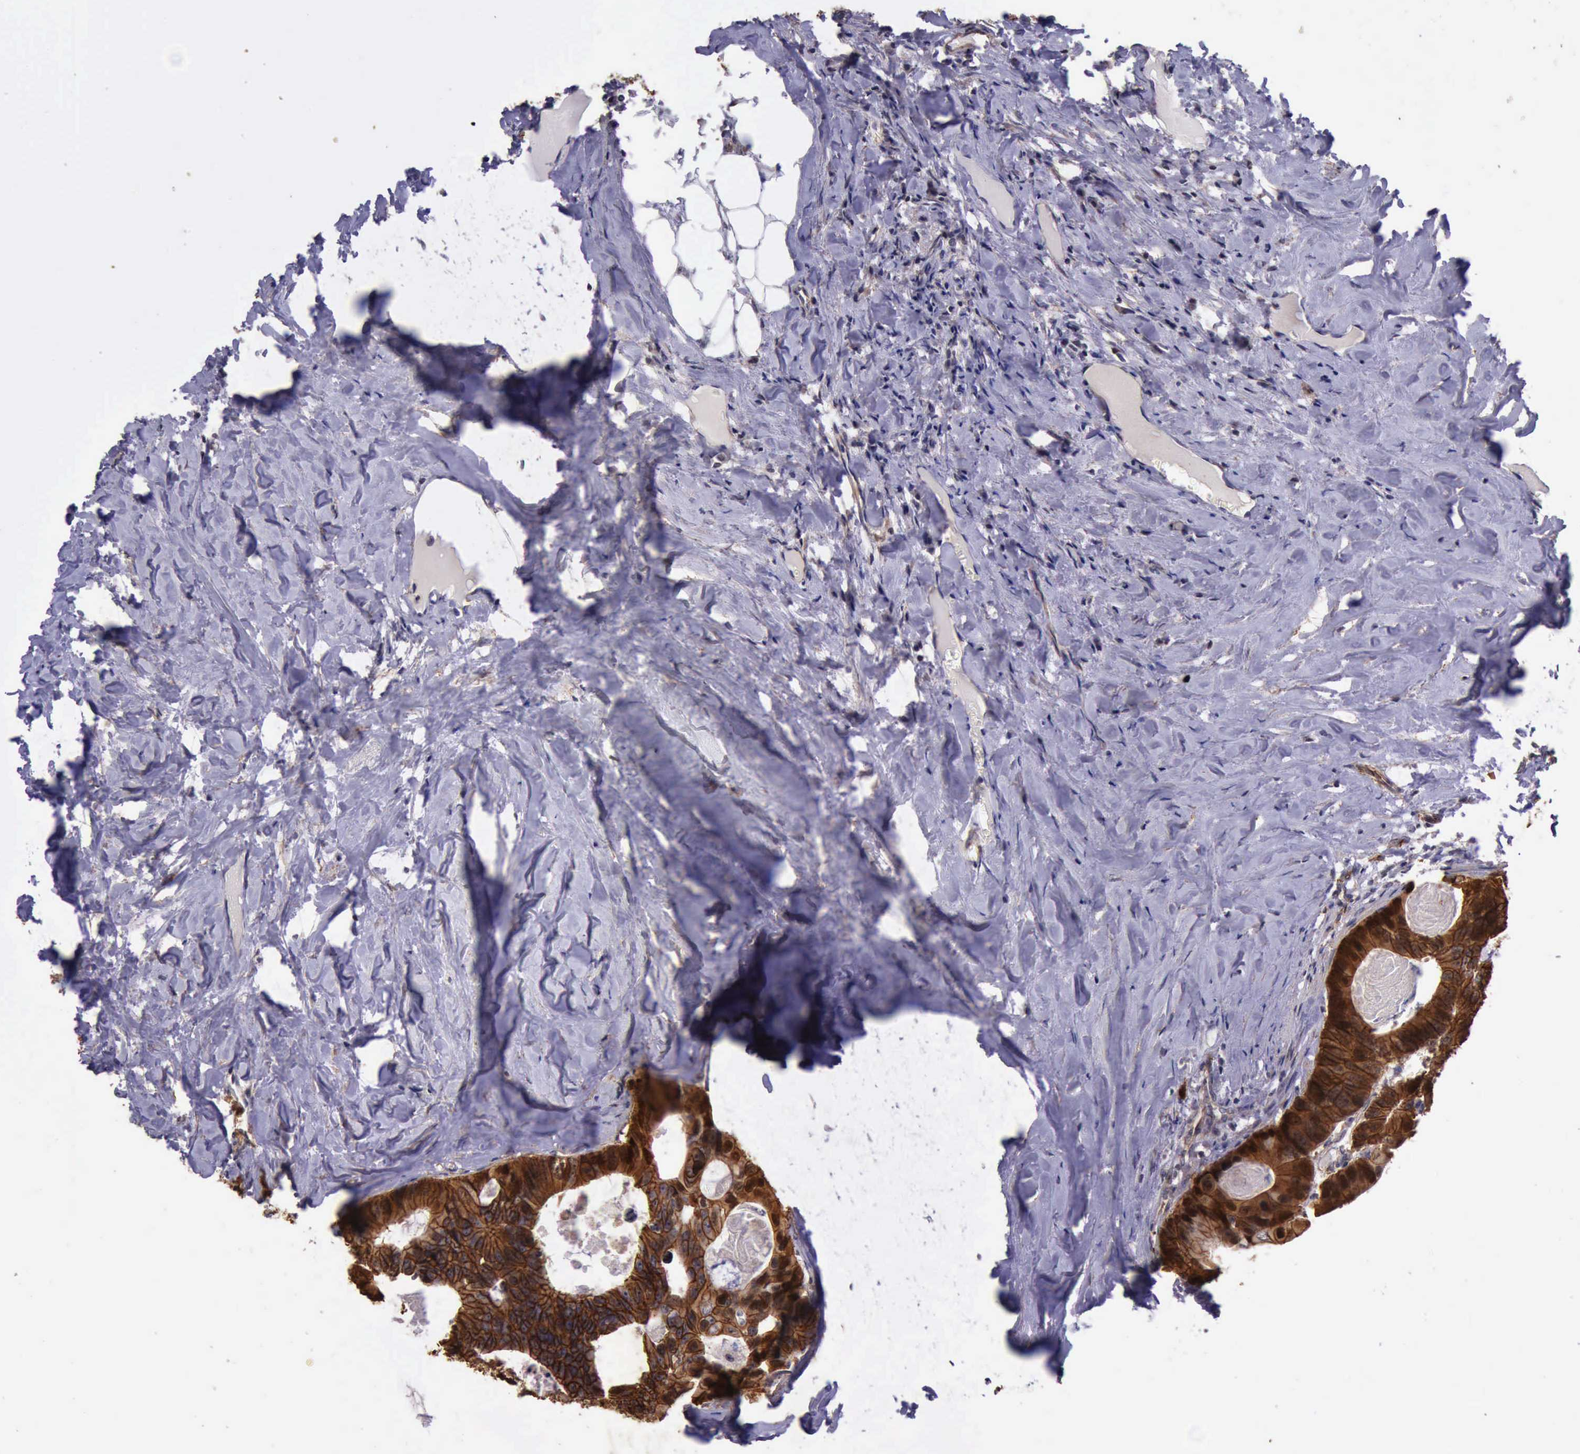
{"staining": {"intensity": "strong", "quantity": ">75%", "location": "cytoplasmic/membranous"}, "tissue": "colorectal cancer", "cell_type": "Tumor cells", "image_type": "cancer", "snomed": [{"axis": "morphology", "description": "Adenocarcinoma, NOS"}, {"axis": "topography", "description": "Colon"}], "caption": "A high-resolution photomicrograph shows IHC staining of colorectal cancer, which exhibits strong cytoplasmic/membranous expression in approximately >75% of tumor cells. (Brightfield microscopy of DAB IHC at high magnification).", "gene": "CTNNB1", "patient": {"sex": "female", "age": 55}}